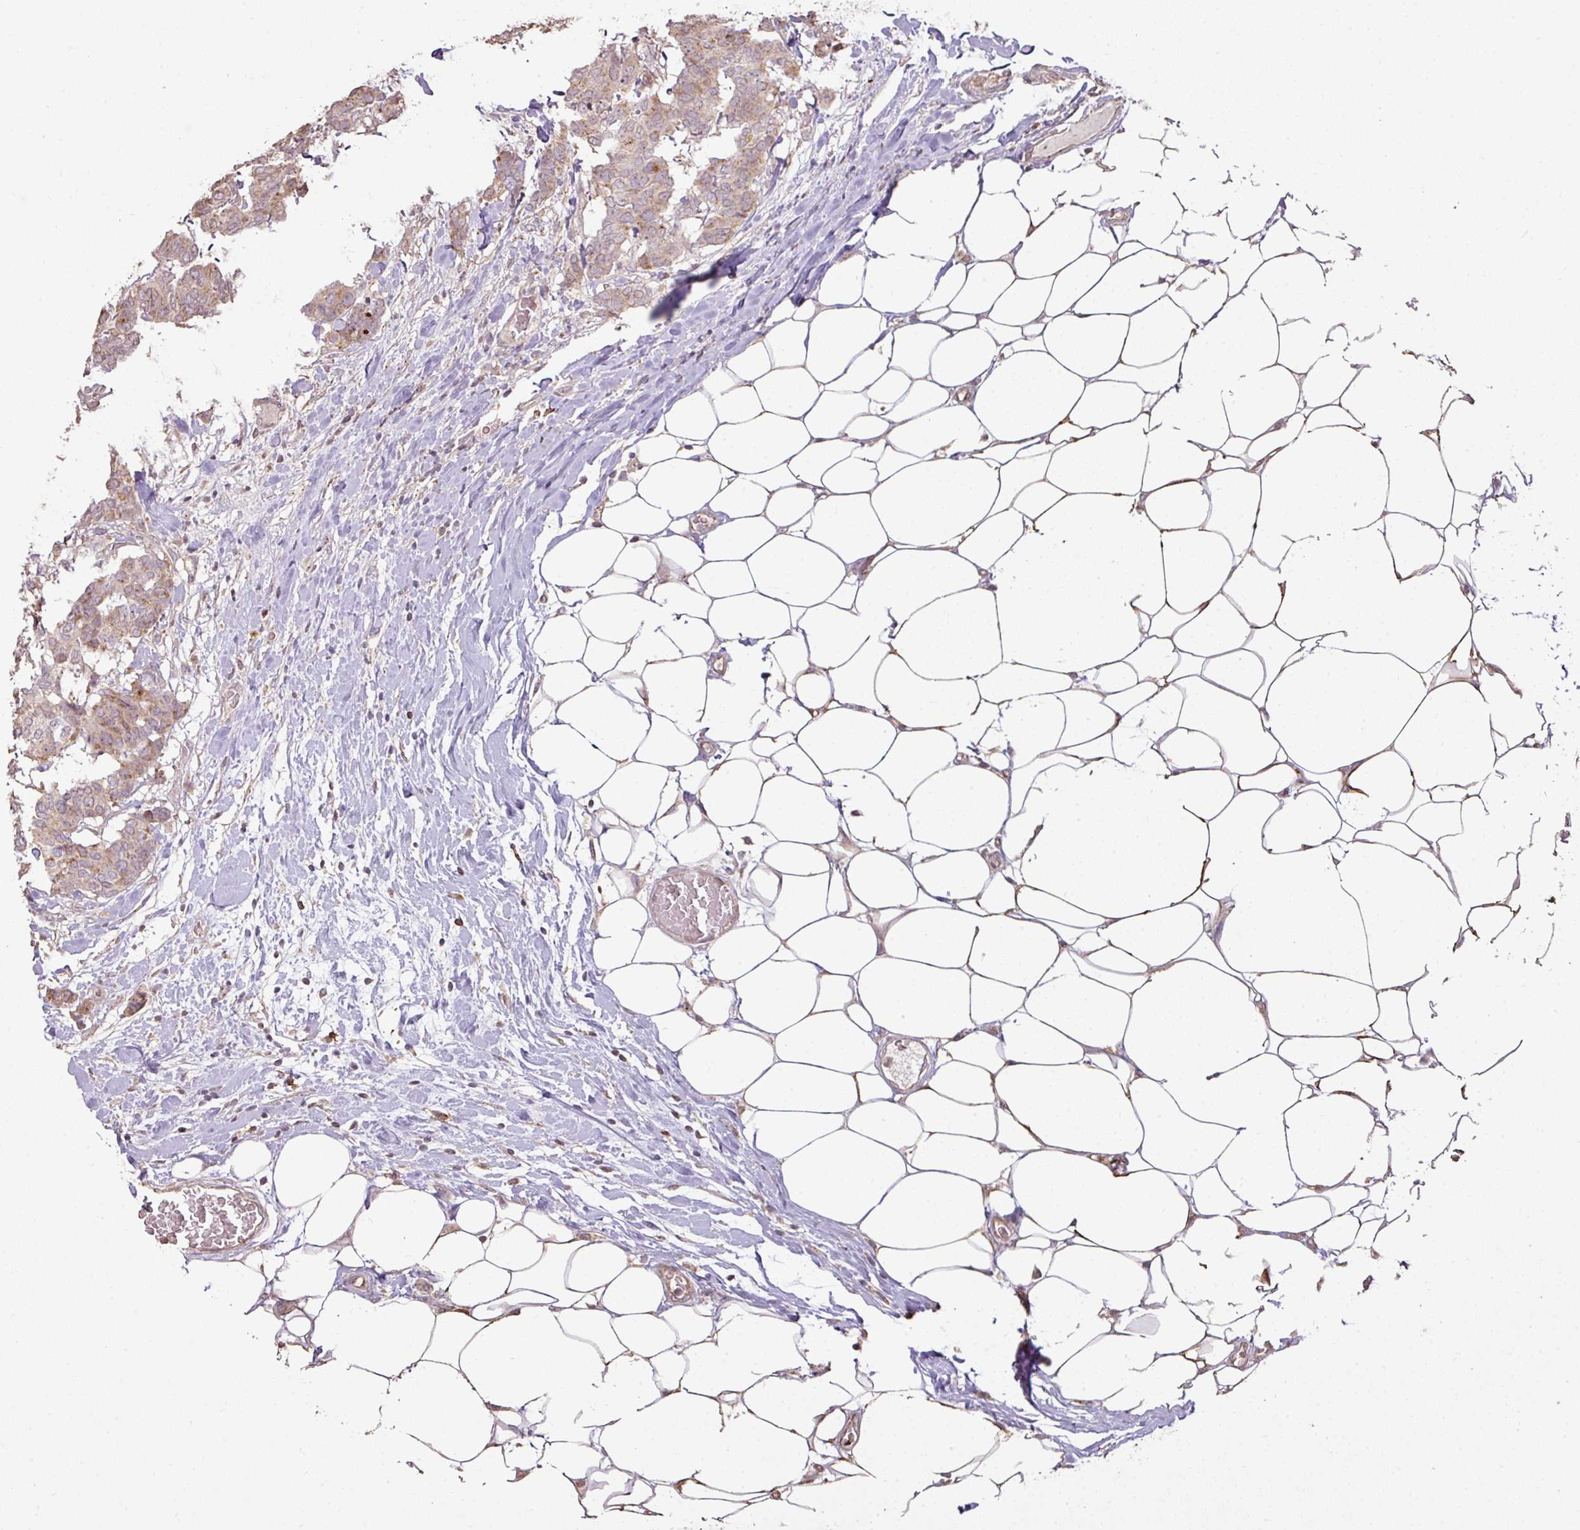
{"staining": {"intensity": "weak", "quantity": "25%-75%", "location": "cytoplasmic/membranous"}, "tissue": "breast cancer", "cell_type": "Tumor cells", "image_type": "cancer", "snomed": [{"axis": "morphology", "description": "Duct carcinoma"}, {"axis": "topography", "description": "Breast"}], "caption": "An image showing weak cytoplasmic/membranous positivity in about 25%-75% of tumor cells in intraductal carcinoma (breast), as visualized by brown immunohistochemical staining.", "gene": "CXCR5", "patient": {"sex": "female", "age": 75}}